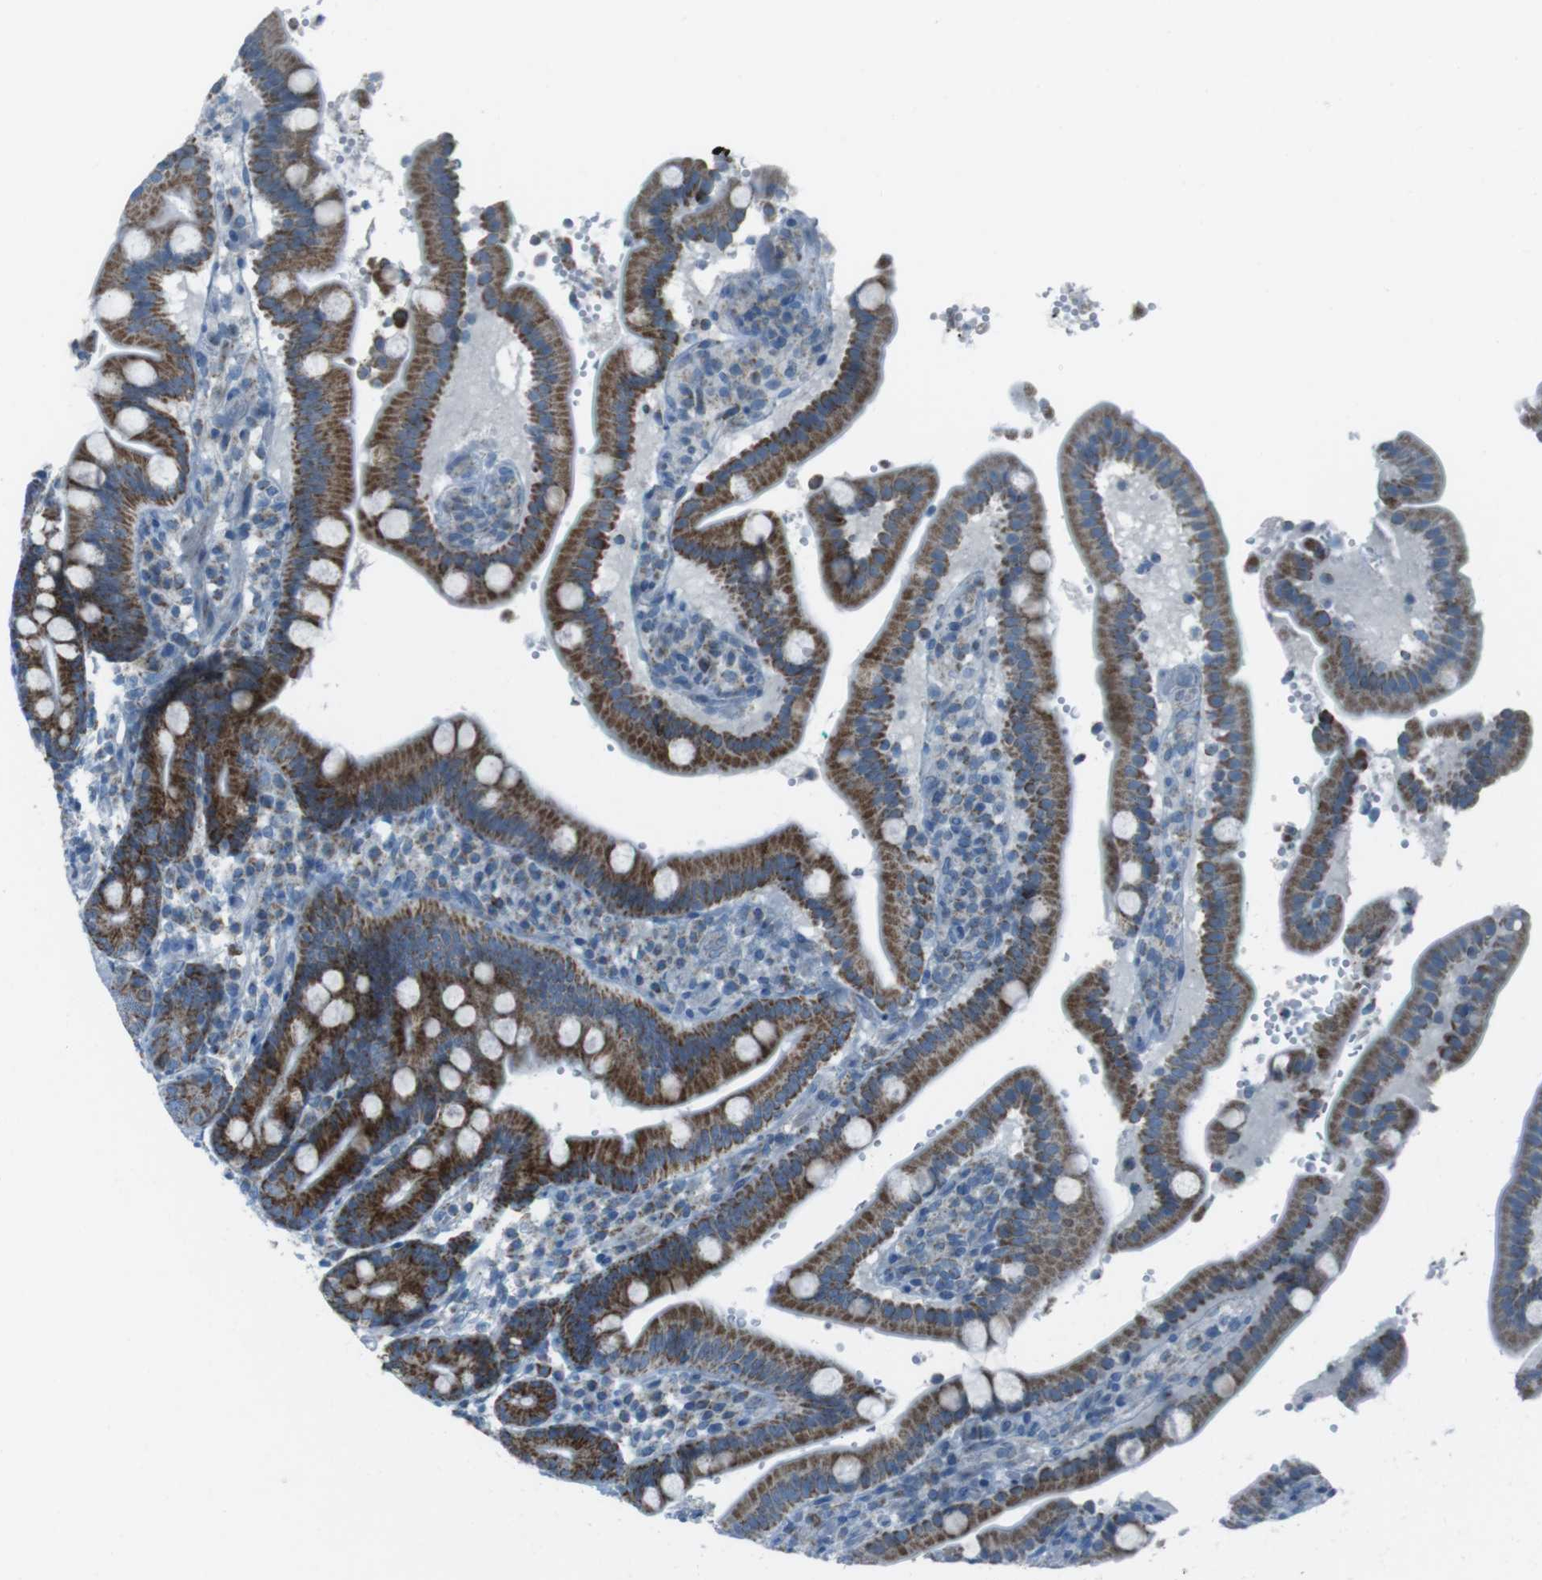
{"staining": {"intensity": "strong", "quantity": "25%-75%", "location": "cytoplasmic/membranous"}, "tissue": "duodenum", "cell_type": "Glandular cells", "image_type": "normal", "snomed": [{"axis": "morphology", "description": "Normal tissue, NOS"}, {"axis": "topography", "description": "Small intestine, NOS"}], "caption": "IHC of normal duodenum displays high levels of strong cytoplasmic/membranous expression in about 25%-75% of glandular cells.", "gene": "DNAJA3", "patient": {"sex": "female", "age": 71}}